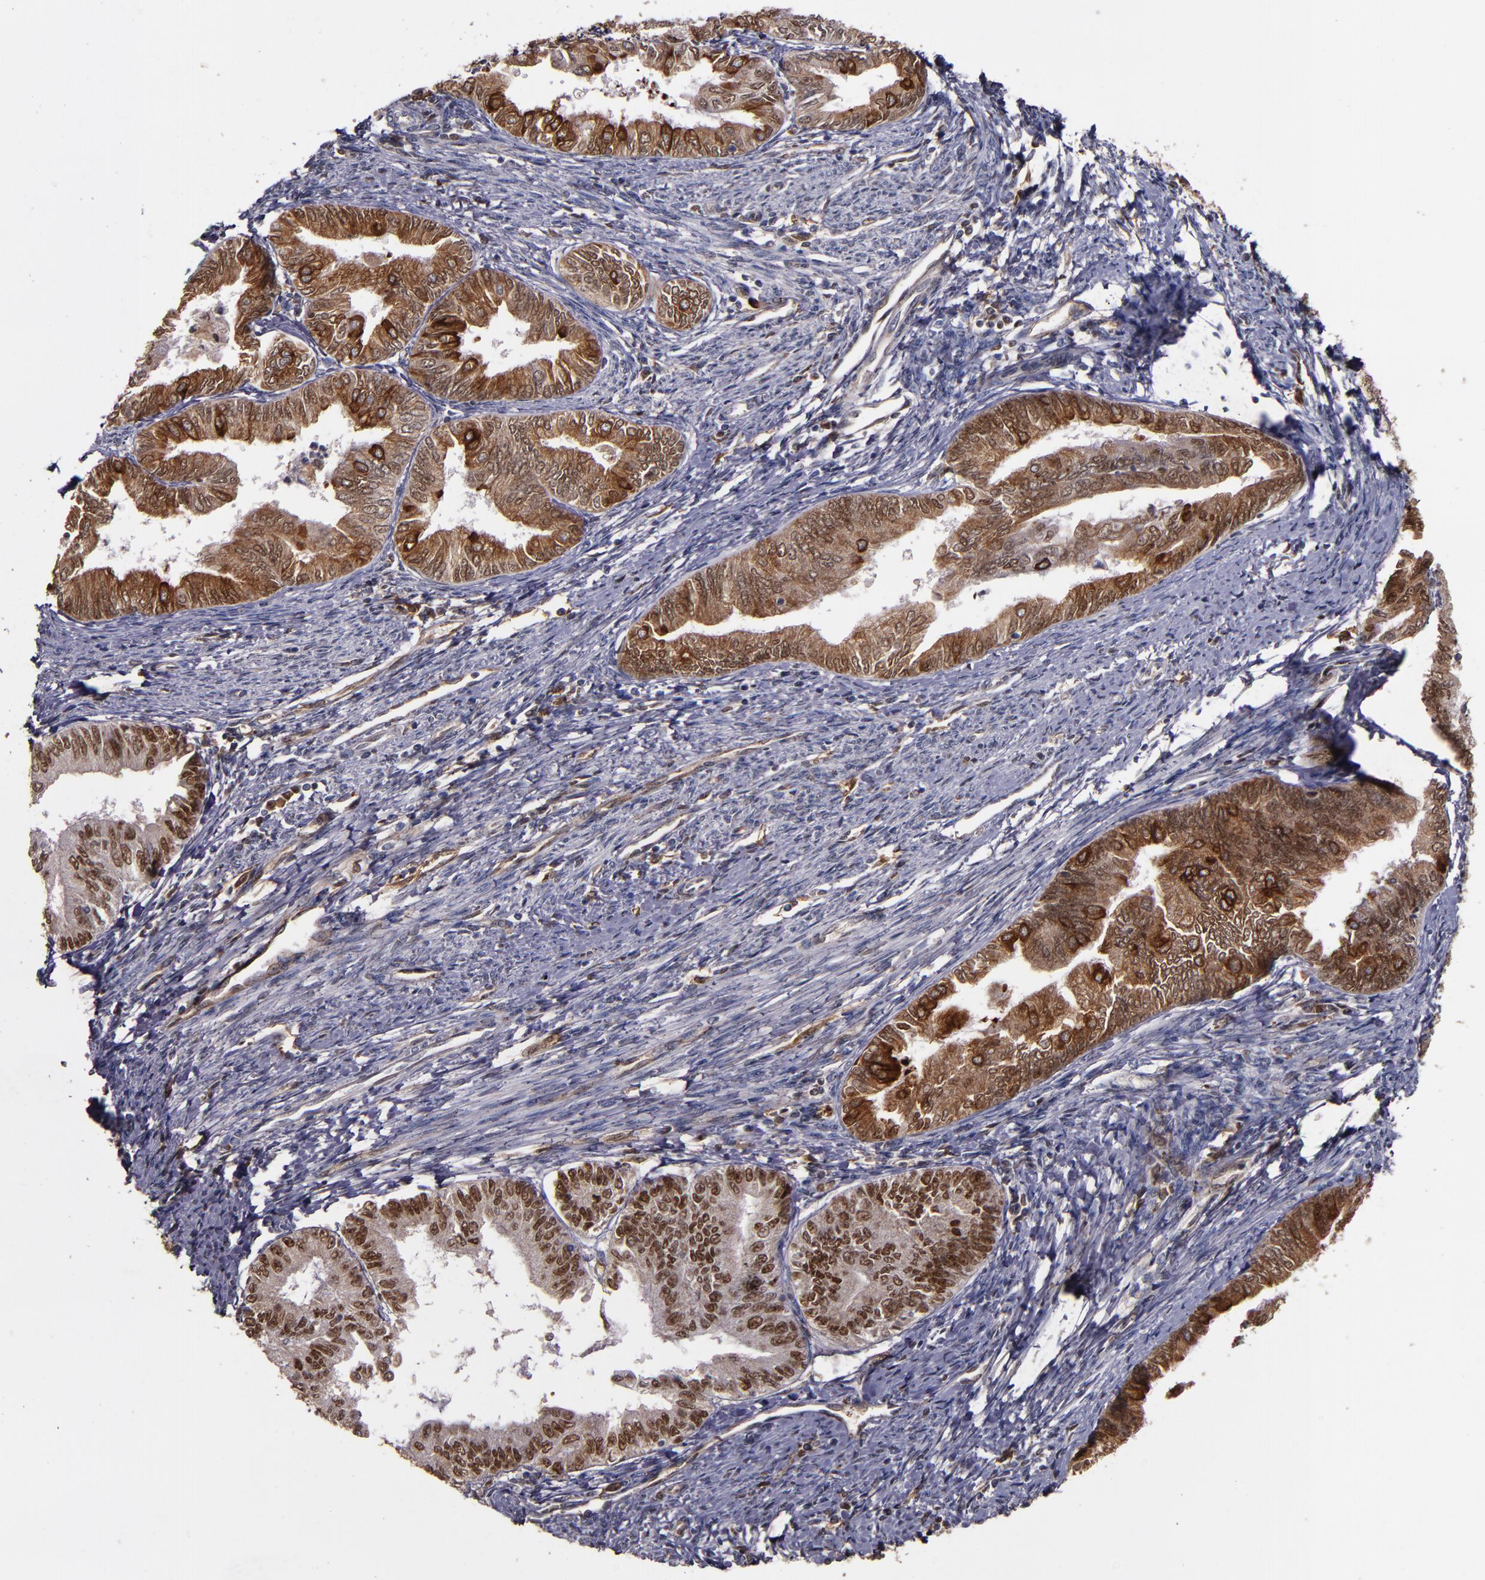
{"staining": {"intensity": "strong", "quantity": ">75%", "location": "cytoplasmic/membranous,nuclear"}, "tissue": "endometrial cancer", "cell_type": "Tumor cells", "image_type": "cancer", "snomed": [{"axis": "morphology", "description": "Adenocarcinoma, NOS"}, {"axis": "topography", "description": "Endometrium"}], "caption": "This micrograph exhibits IHC staining of adenocarcinoma (endometrial), with high strong cytoplasmic/membranous and nuclear staining in approximately >75% of tumor cells.", "gene": "CHEK2", "patient": {"sex": "female", "age": 66}}